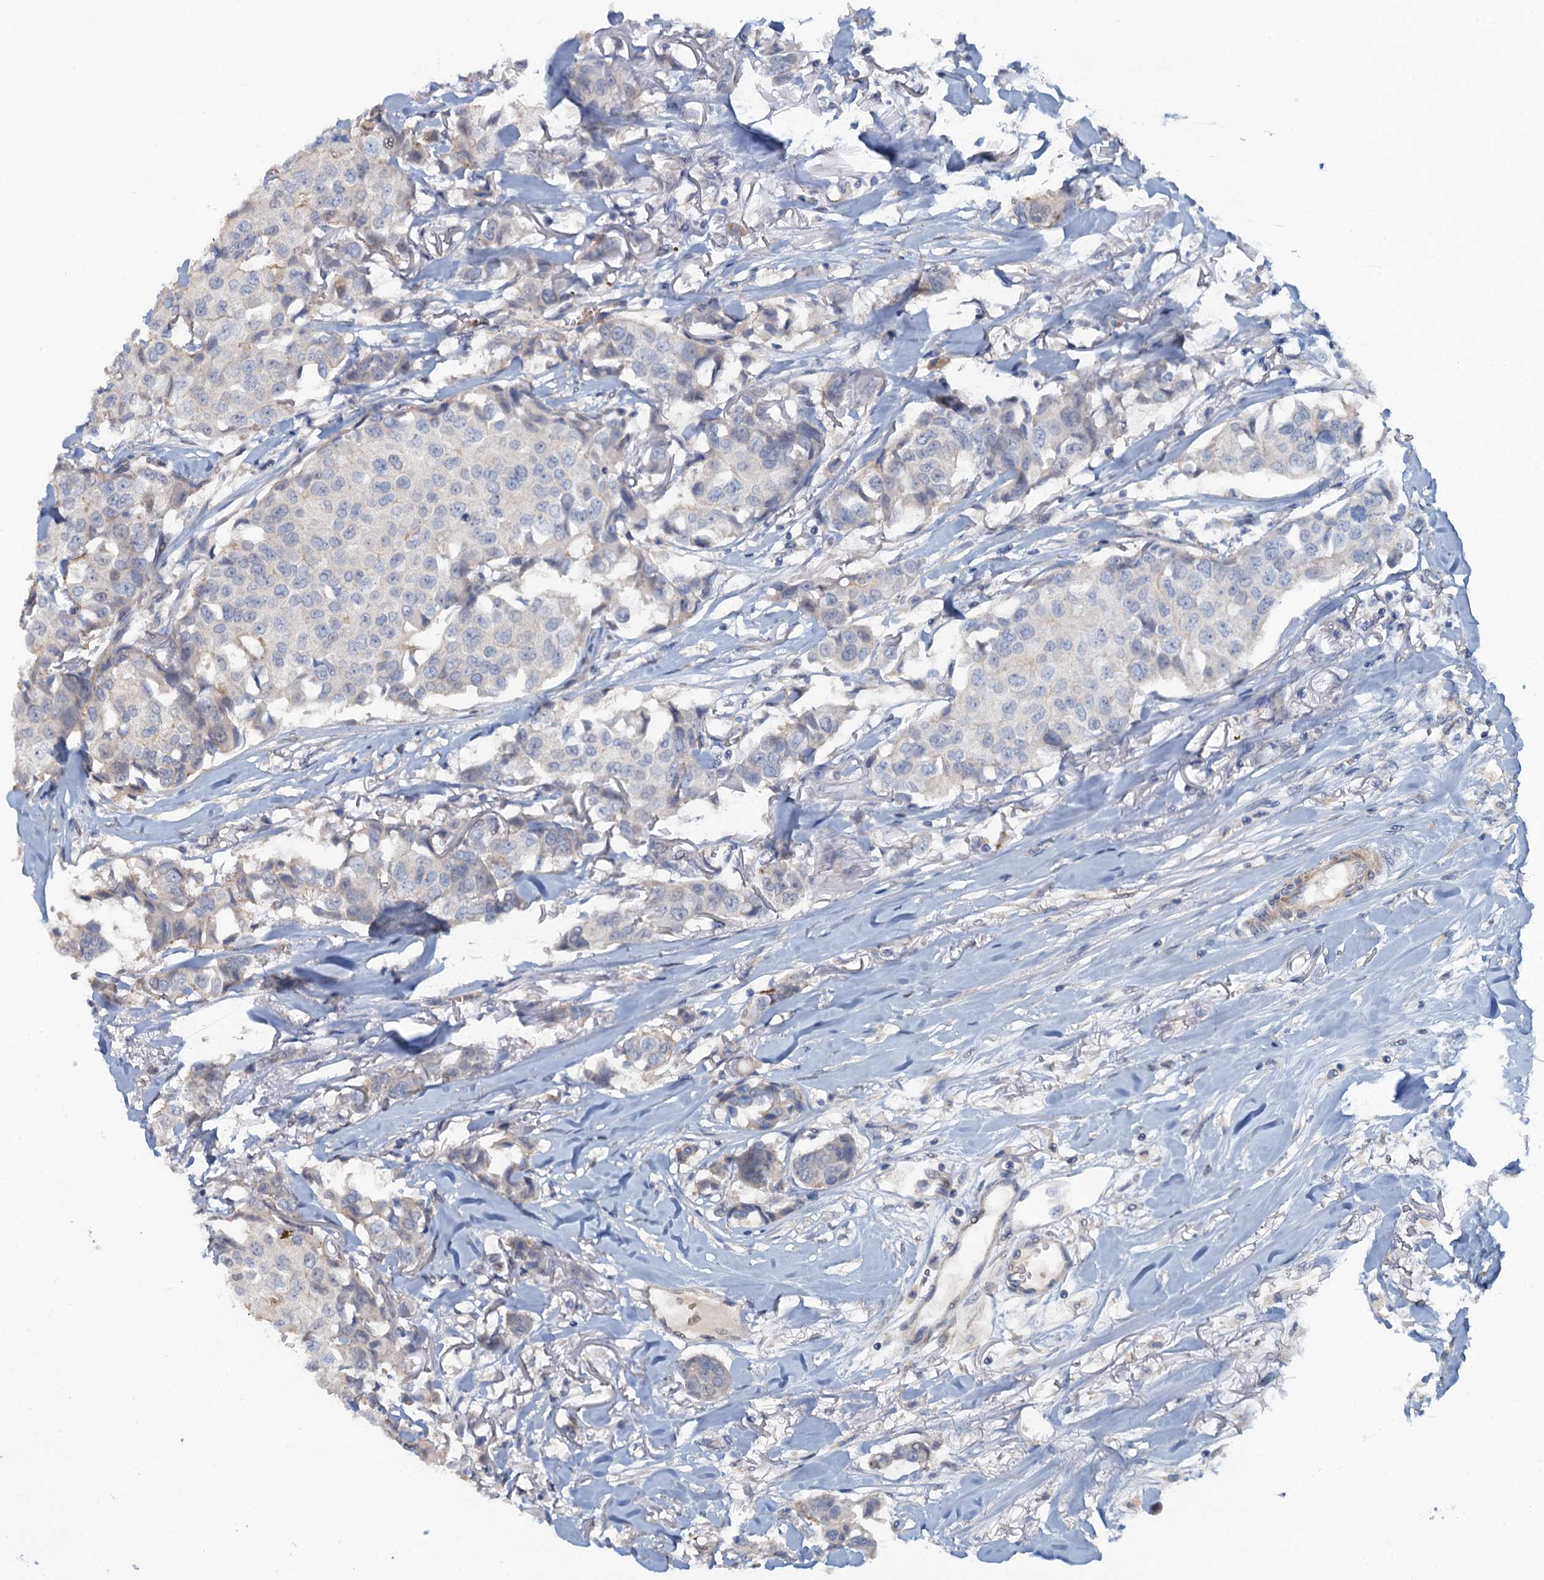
{"staining": {"intensity": "negative", "quantity": "none", "location": "none"}, "tissue": "breast cancer", "cell_type": "Tumor cells", "image_type": "cancer", "snomed": [{"axis": "morphology", "description": "Duct carcinoma"}, {"axis": "topography", "description": "Breast"}], "caption": "Histopathology image shows no protein staining in tumor cells of breast cancer tissue. (IHC, brightfield microscopy, high magnification).", "gene": "MYO16", "patient": {"sex": "female", "age": 80}}